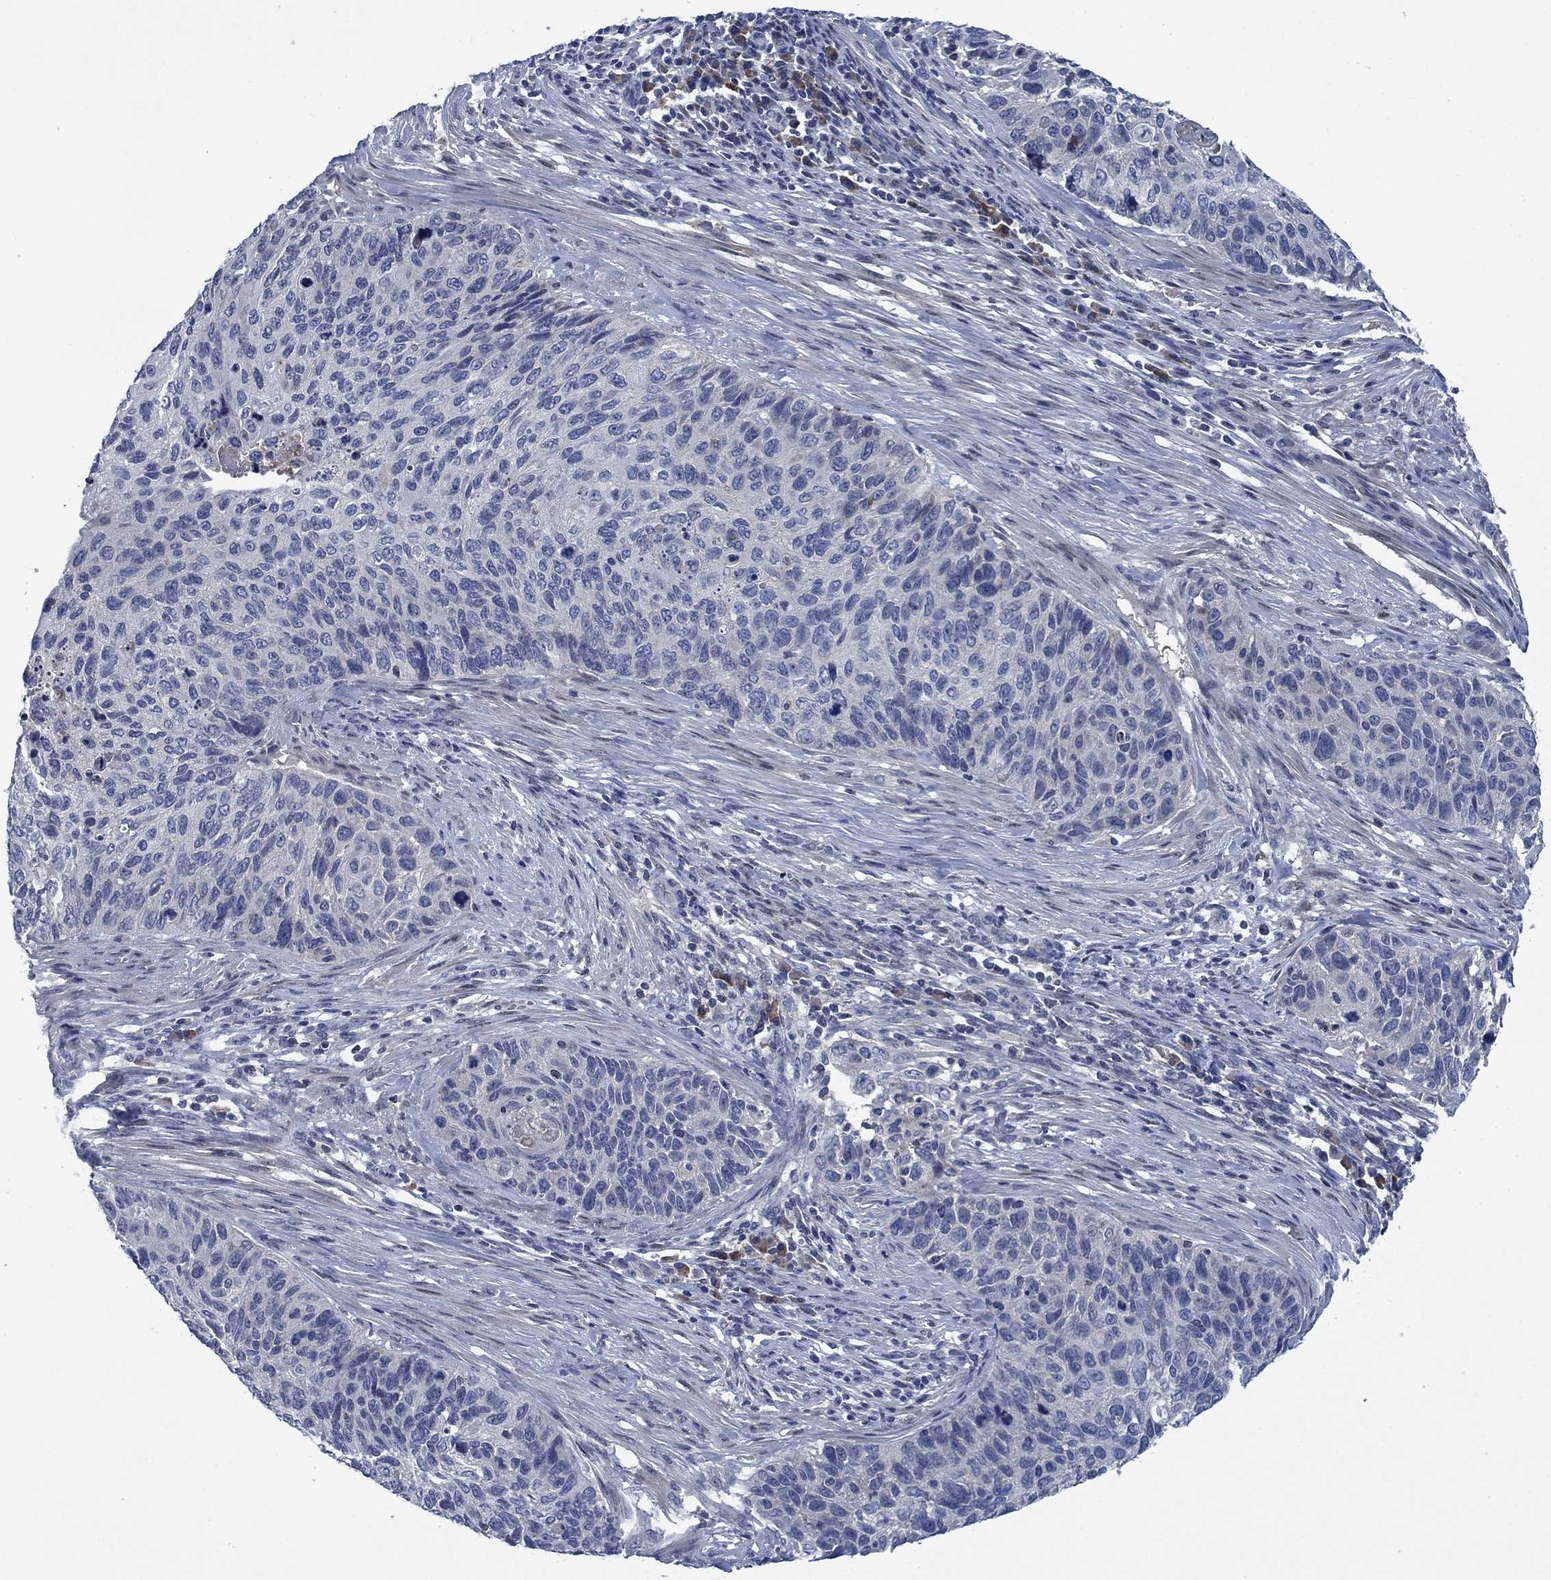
{"staining": {"intensity": "negative", "quantity": "none", "location": "none"}, "tissue": "cervical cancer", "cell_type": "Tumor cells", "image_type": "cancer", "snomed": [{"axis": "morphology", "description": "Squamous cell carcinoma, NOS"}, {"axis": "topography", "description": "Cervix"}], "caption": "An immunohistochemistry (IHC) micrograph of cervical squamous cell carcinoma is shown. There is no staining in tumor cells of cervical squamous cell carcinoma. The staining was performed using DAB to visualize the protein expression in brown, while the nuclei were stained in blue with hematoxylin (Magnification: 20x).", "gene": "PNMA8A", "patient": {"sex": "female", "age": 70}}